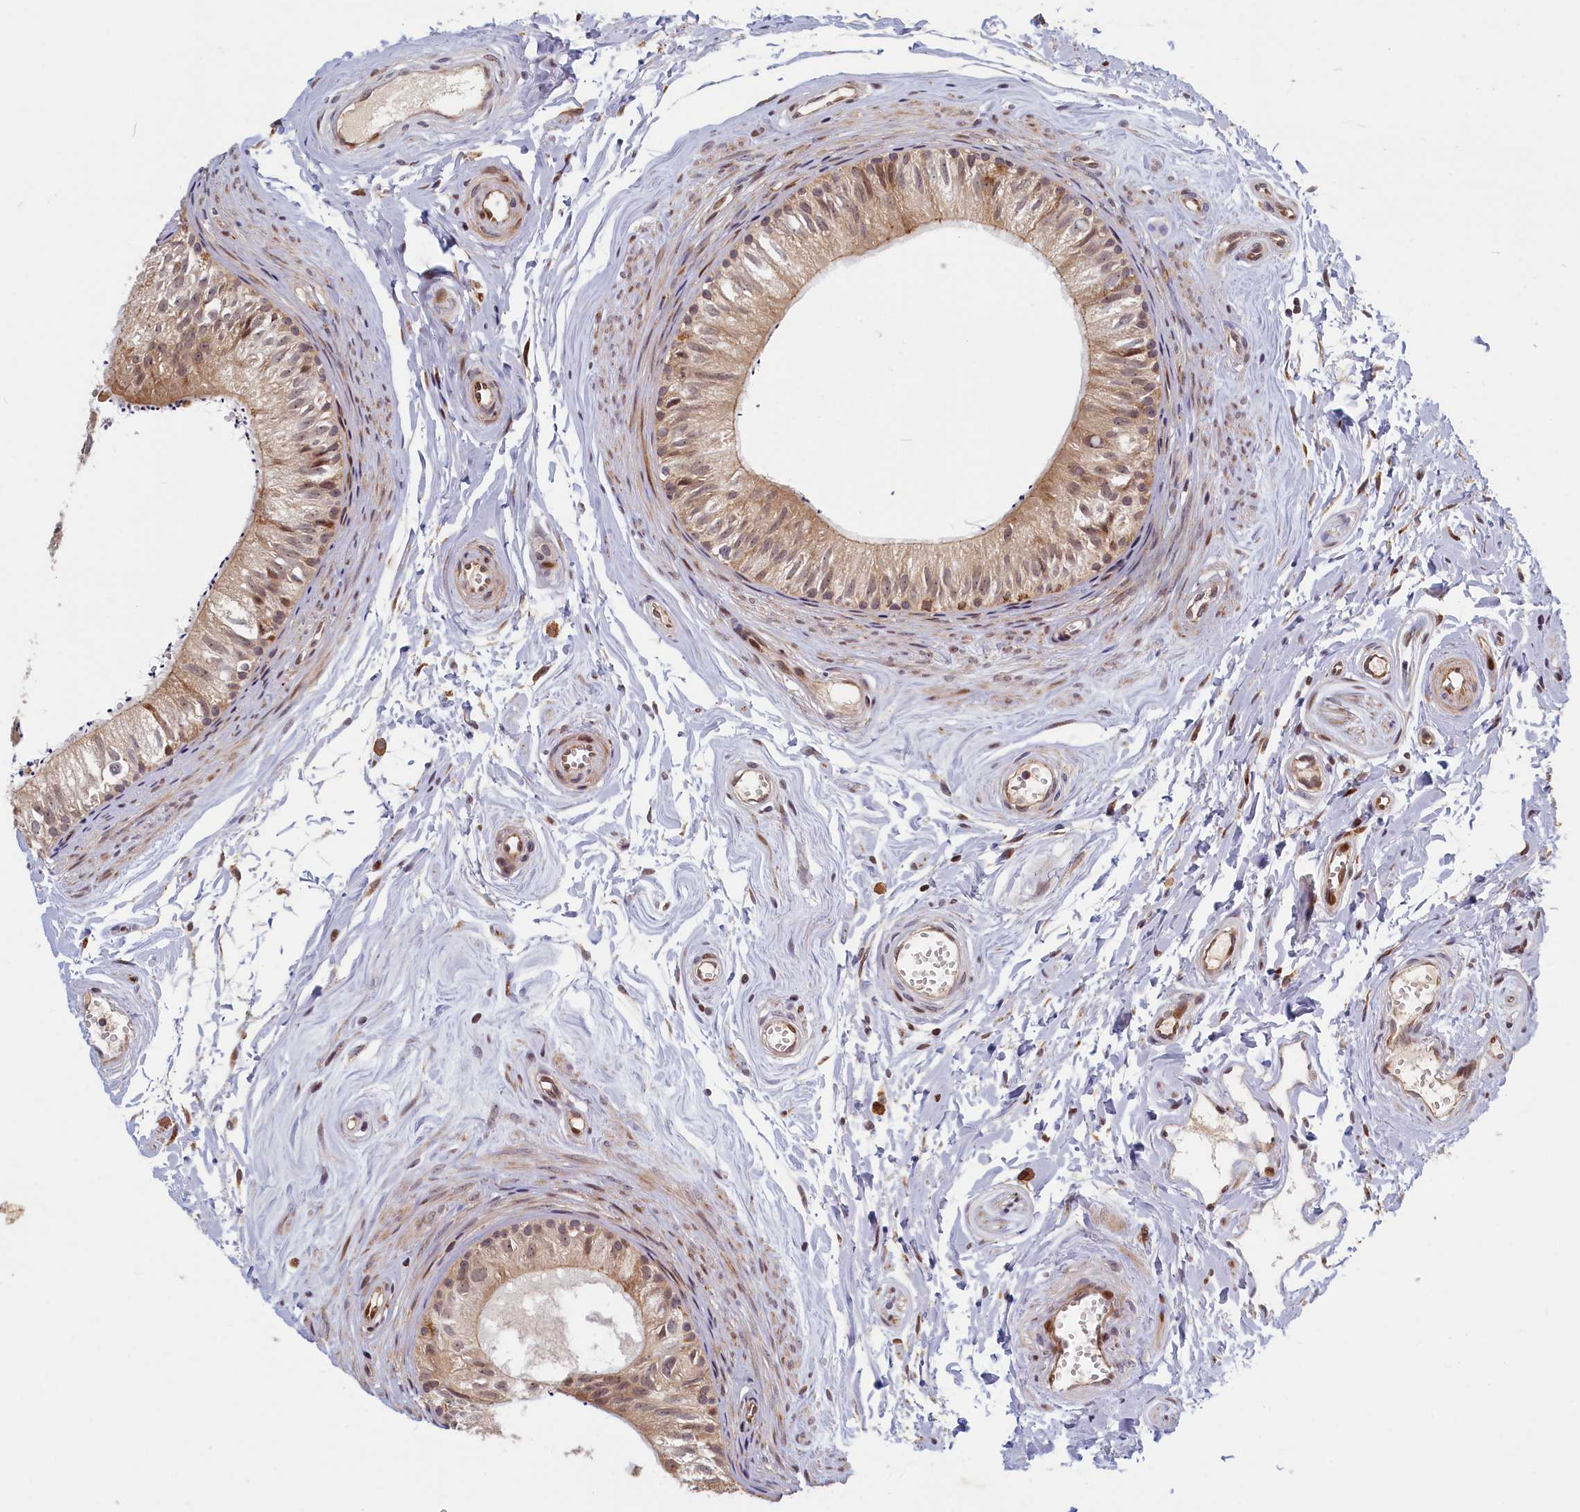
{"staining": {"intensity": "moderate", "quantity": ">75%", "location": "cytoplasmic/membranous"}, "tissue": "epididymis", "cell_type": "Glandular cells", "image_type": "normal", "snomed": [{"axis": "morphology", "description": "Normal tissue, NOS"}, {"axis": "topography", "description": "Epididymis"}], "caption": "Glandular cells reveal medium levels of moderate cytoplasmic/membranous expression in approximately >75% of cells in unremarkable epididymis. The protein of interest is stained brown, and the nuclei are stained in blue (DAB (3,3'-diaminobenzidine) IHC with brightfield microscopy, high magnification).", "gene": "PLA2G10", "patient": {"sex": "male", "age": 56}}